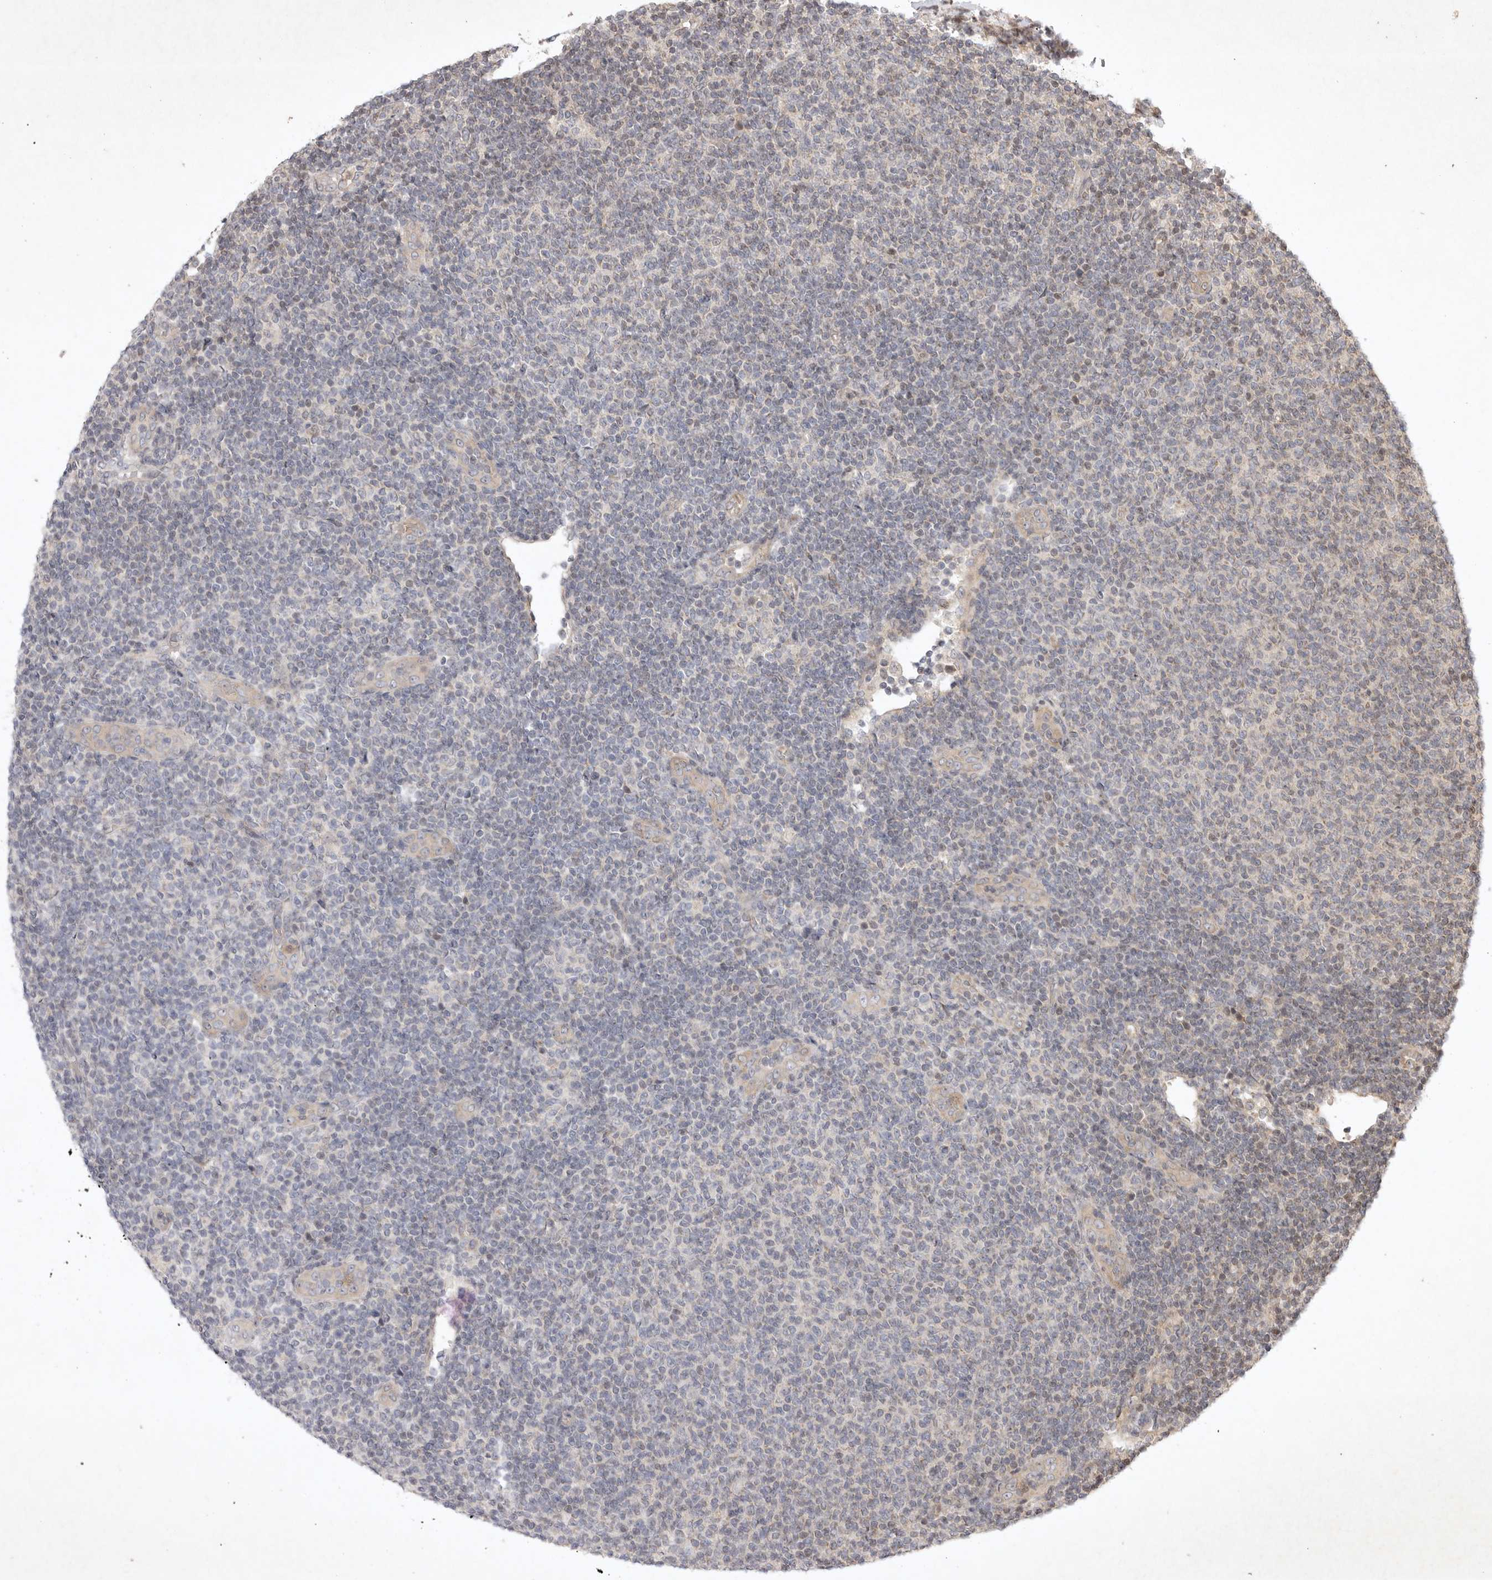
{"staining": {"intensity": "negative", "quantity": "none", "location": "none"}, "tissue": "lymphoma", "cell_type": "Tumor cells", "image_type": "cancer", "snomed": [{"axis": "morphology", "description": "Malignant lymphoma, non-Hodgkin's type, Low grade"}, {"axis": "topography", "description": "Lymph node"}], "caption": "High magnification brightfield microscopy of lymphoma stained with DAB (brown) and counterstained with hematoxylin (blue): tumor cells show no significant positivity.", "gene": "EIF2AK1", "patient": {"sex": "male", "age": 66}}